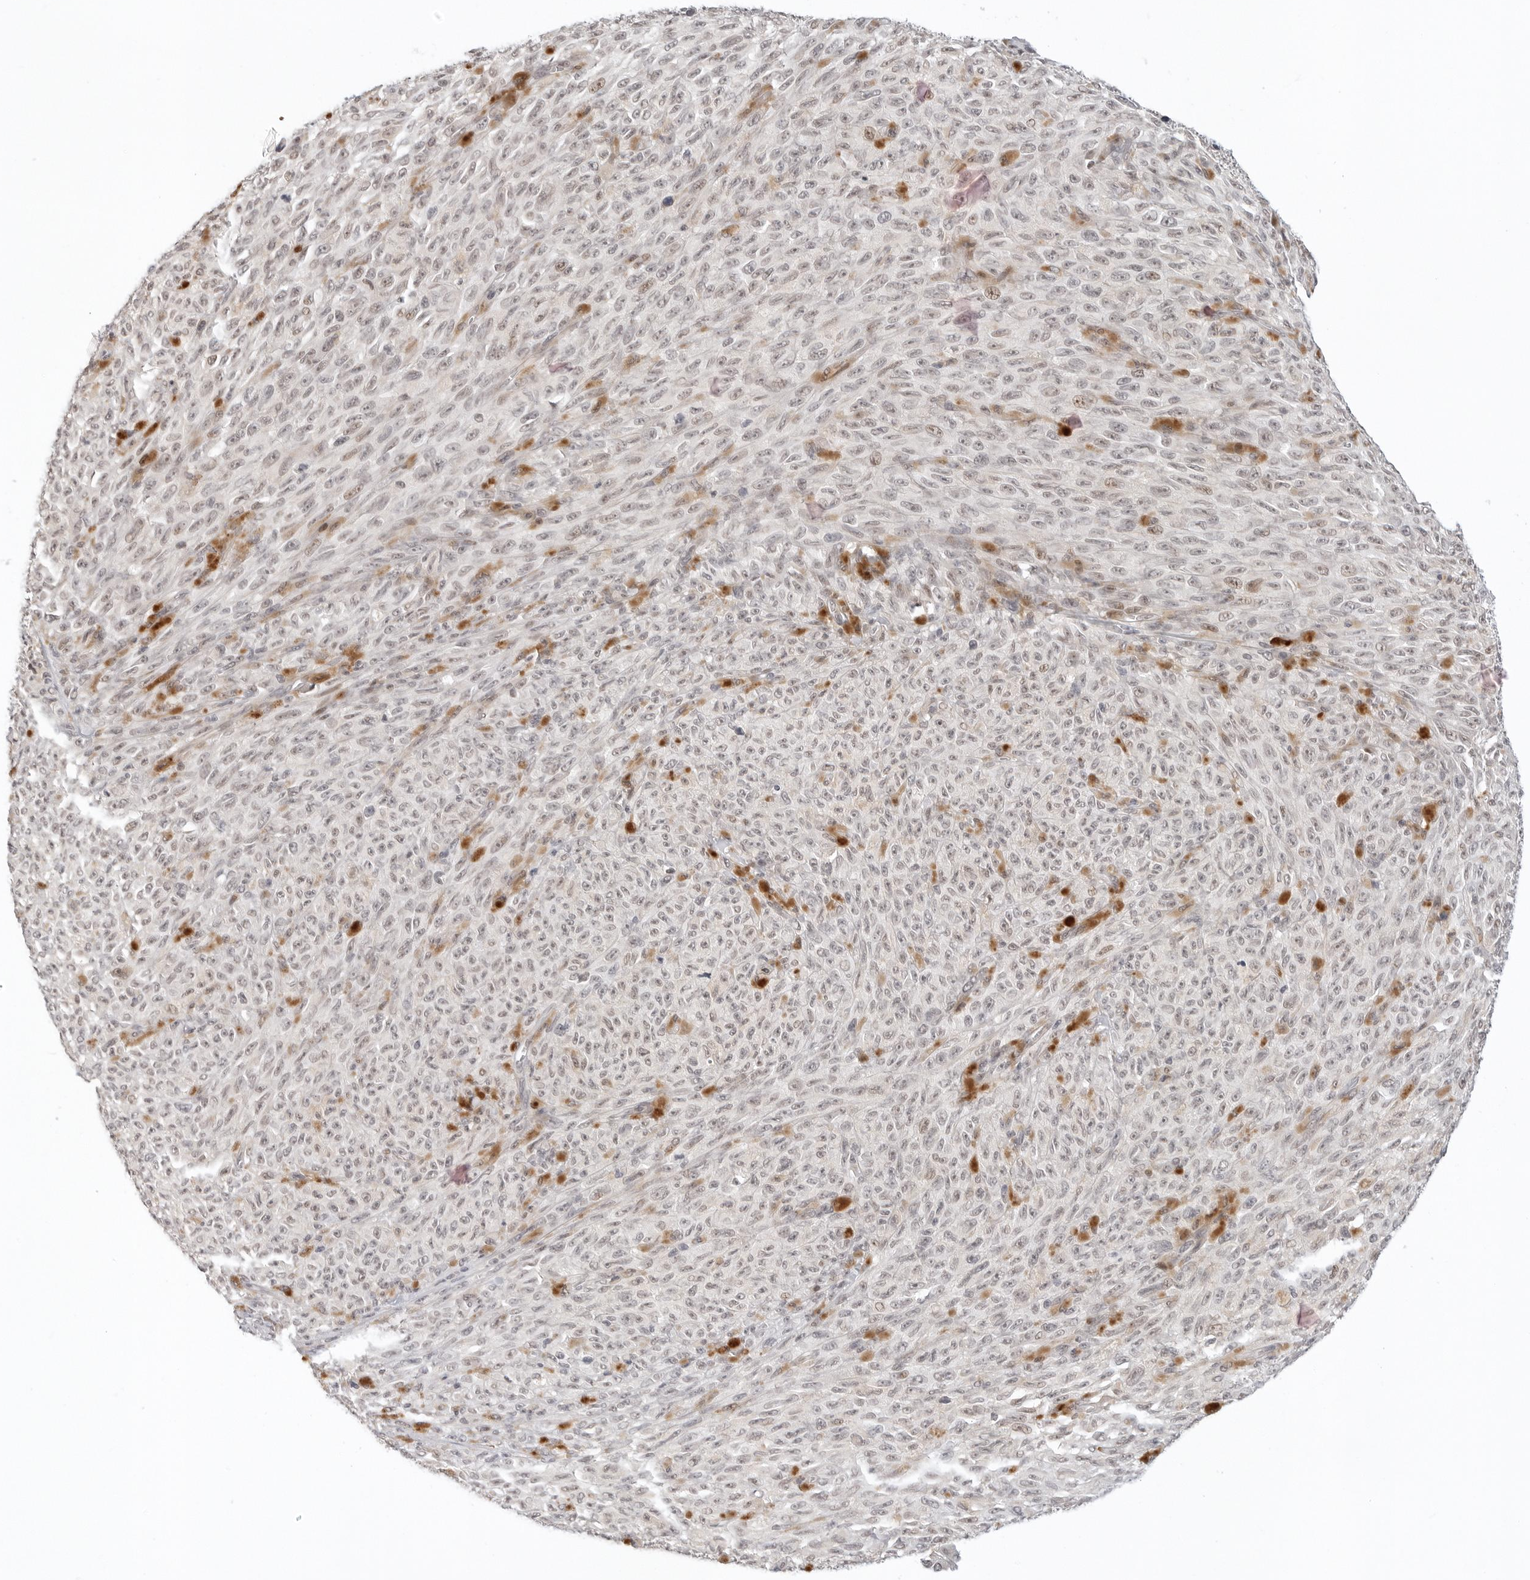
{"staining": {"intensity": "weak", "quantity": "<25%", "location": "nuclear"}, "tissue": "melanoma", "cell_type": "Tumor cells", "image_type": "cancer", "snomed": [{"axis": "morphology", "description": "Malignant melanoma, NOS"}, {"axis": "topography", "description": "Skin"}], "caption": "This image is of malignant melanoma stained with immunohistochemistry (IHC) to label a protein in brown with the nuclei are counter-stained blue. There is no staining in tumor cells.", "gene": "TSEN2", "patient": {"sex": "female", "age": 82}}